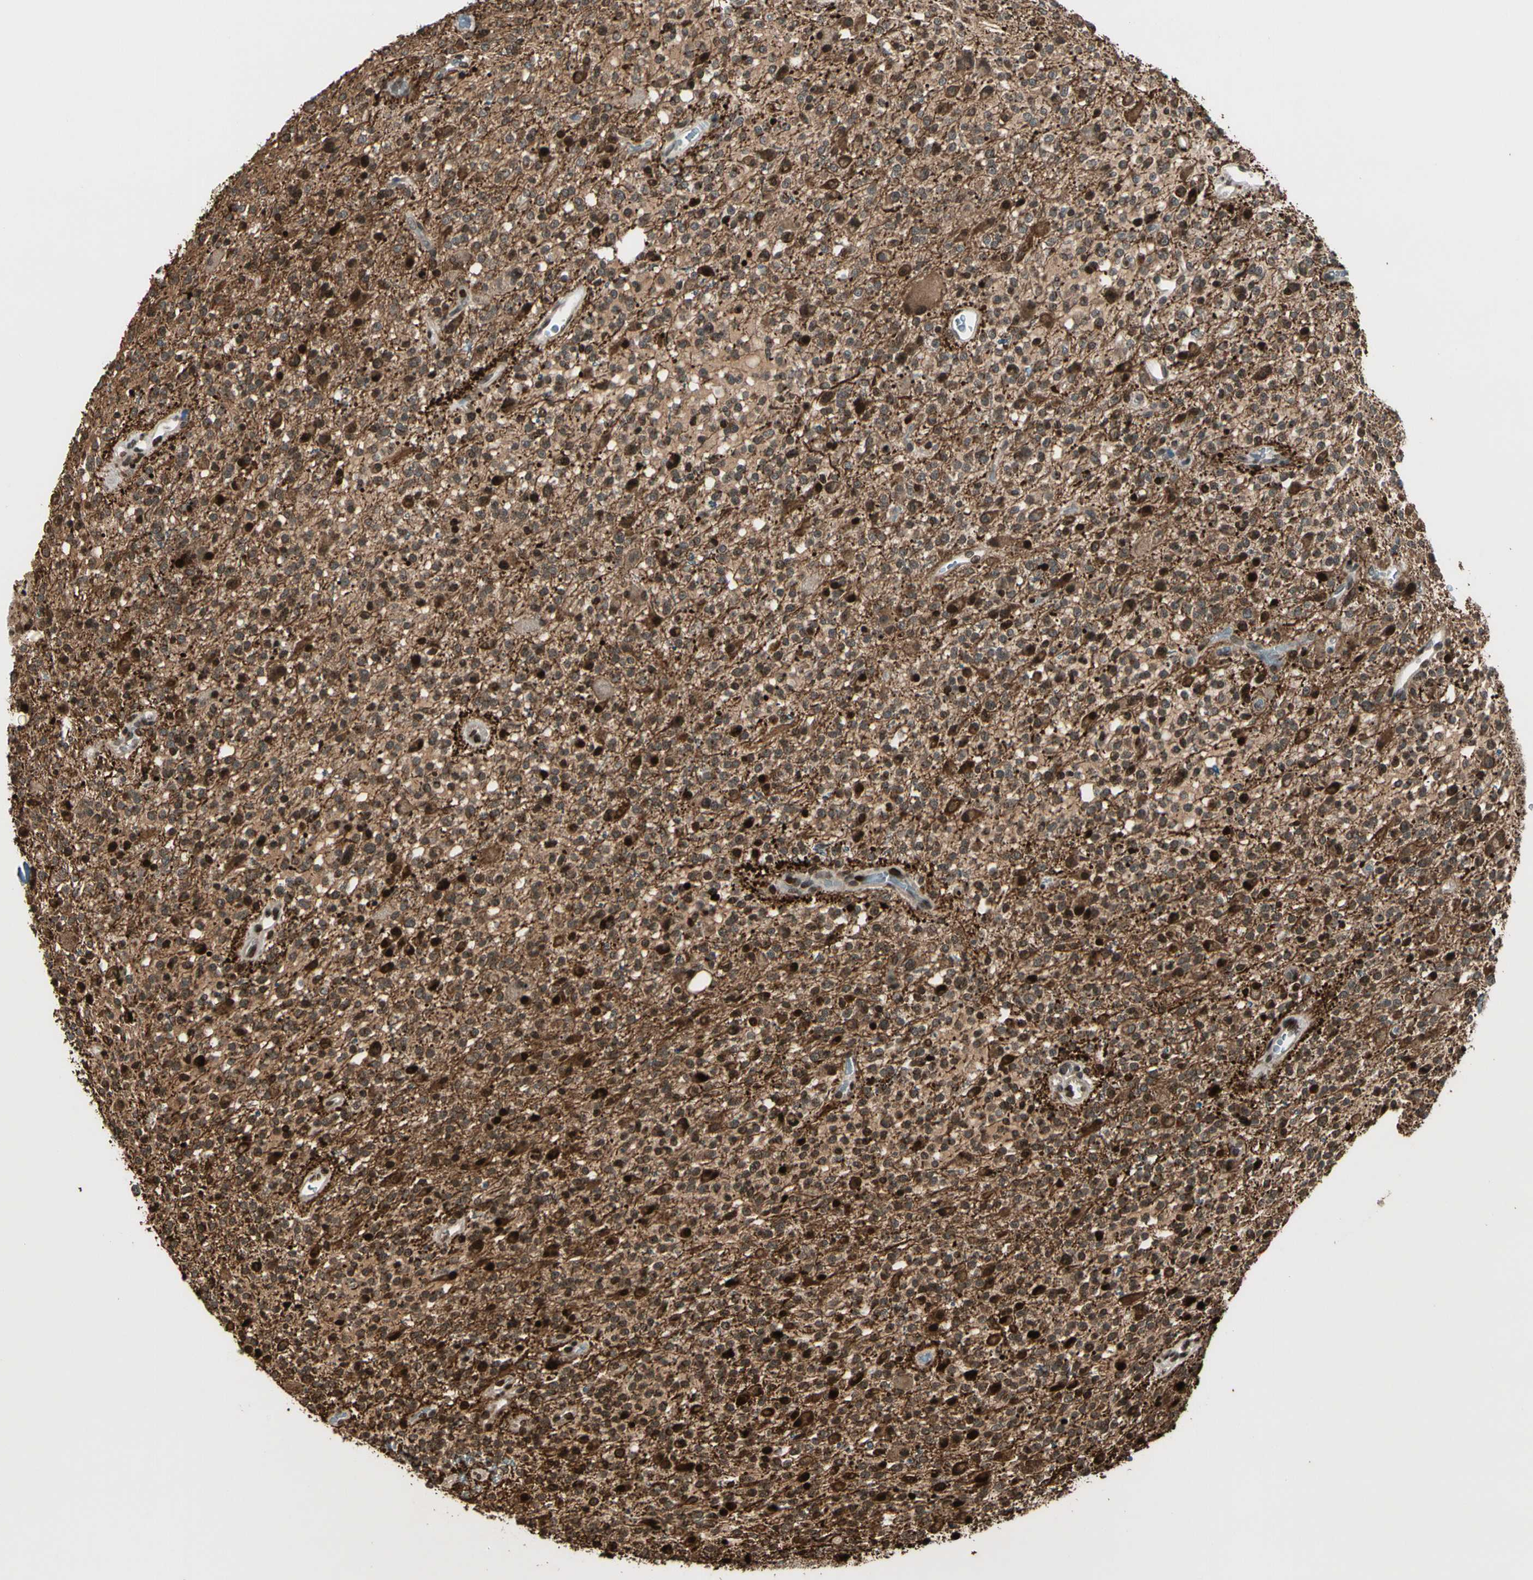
{"staining": {"intensity": "moderate", "quantity": ">75%", "location": "cytoplasmic/membranous,nuclear"}, "tissue": "glioma", "cell_type": "Tumor cells", "image_type": "cancer", "snomed": [{"axis": "morphology", "description": "Glioma, malignant, High grade"}, {"axis": "topography", "description": "Brain"}], "caption": "Human glioma stained for a protein (brown) displays moderate cytoplasmic/membranous and nuclear positive staining in approximately >75% of tumor cells.", "gene": "TSHZ3", "patient": {"sex": "male", "age": 48}}